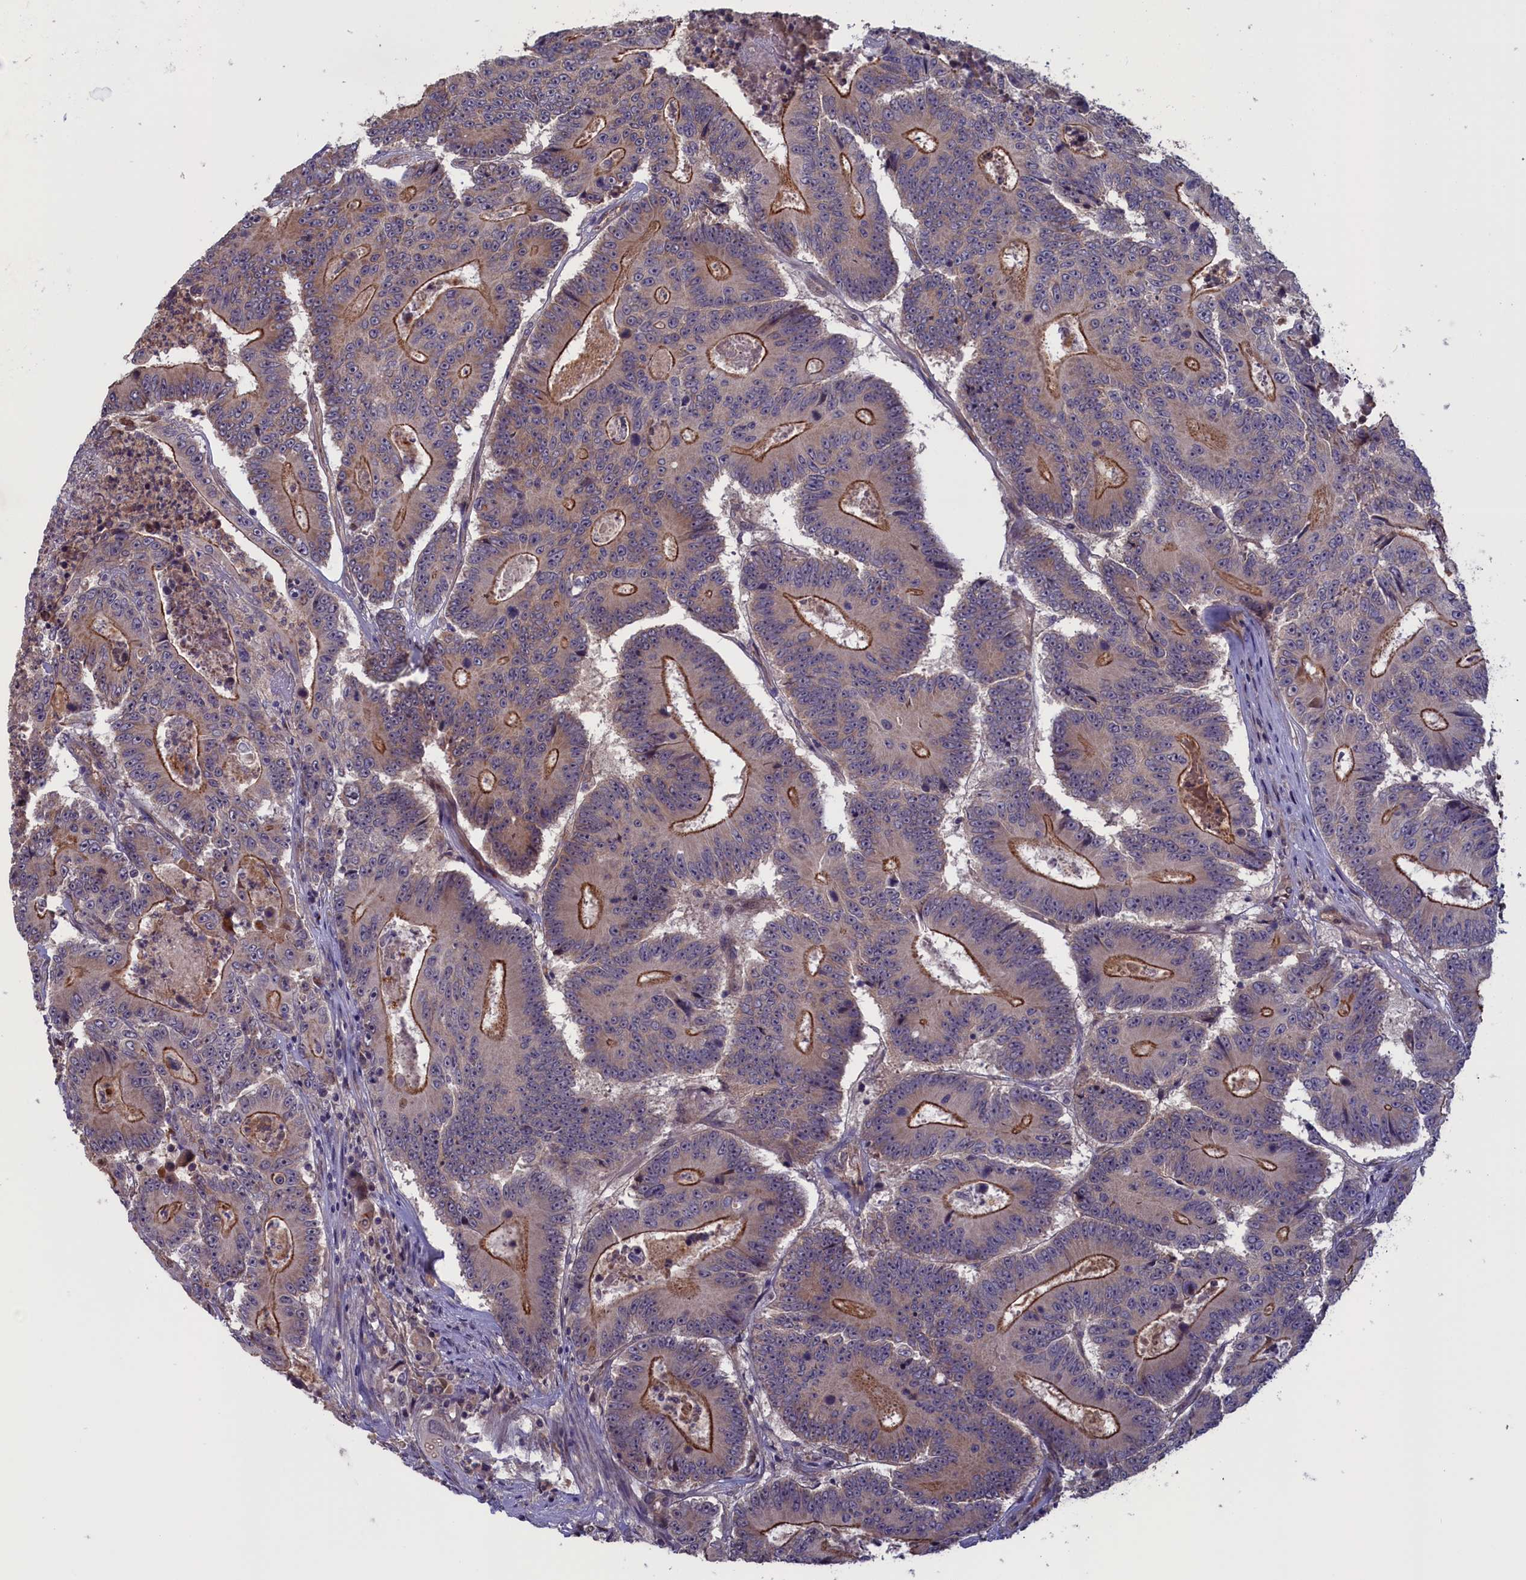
{"staining": {"intensity": "moderate", "quantity": "25%-75%", "location": "cytoplasmic/membranous"}, "tissue": "colorectal cancer", "cell_type": "Tumor cells", "image_type": "cancer", "snomed": [{"axis": "morphology", "description": "Adenocarcinoma, NOS"}, {"axis": "topography", "description": "Colon"}], "caption": "Immunohistochemistry (IHC) staining of colorectal cancer (adenocarcinoma), which demonstrates medium levels of moderate cytoplasmic/membranous expression in about 25%-75% of tumor cells indicating moderate cytoplasmic/membranous protein staining. The staining was performed using DAB (3,3'-diaminobenzidine) (brown) for protein detection and nuclei were counterstained in hematoxylin (blue).", "gene": "PLP2", "patient": {"sex": "male", "age": 83}}